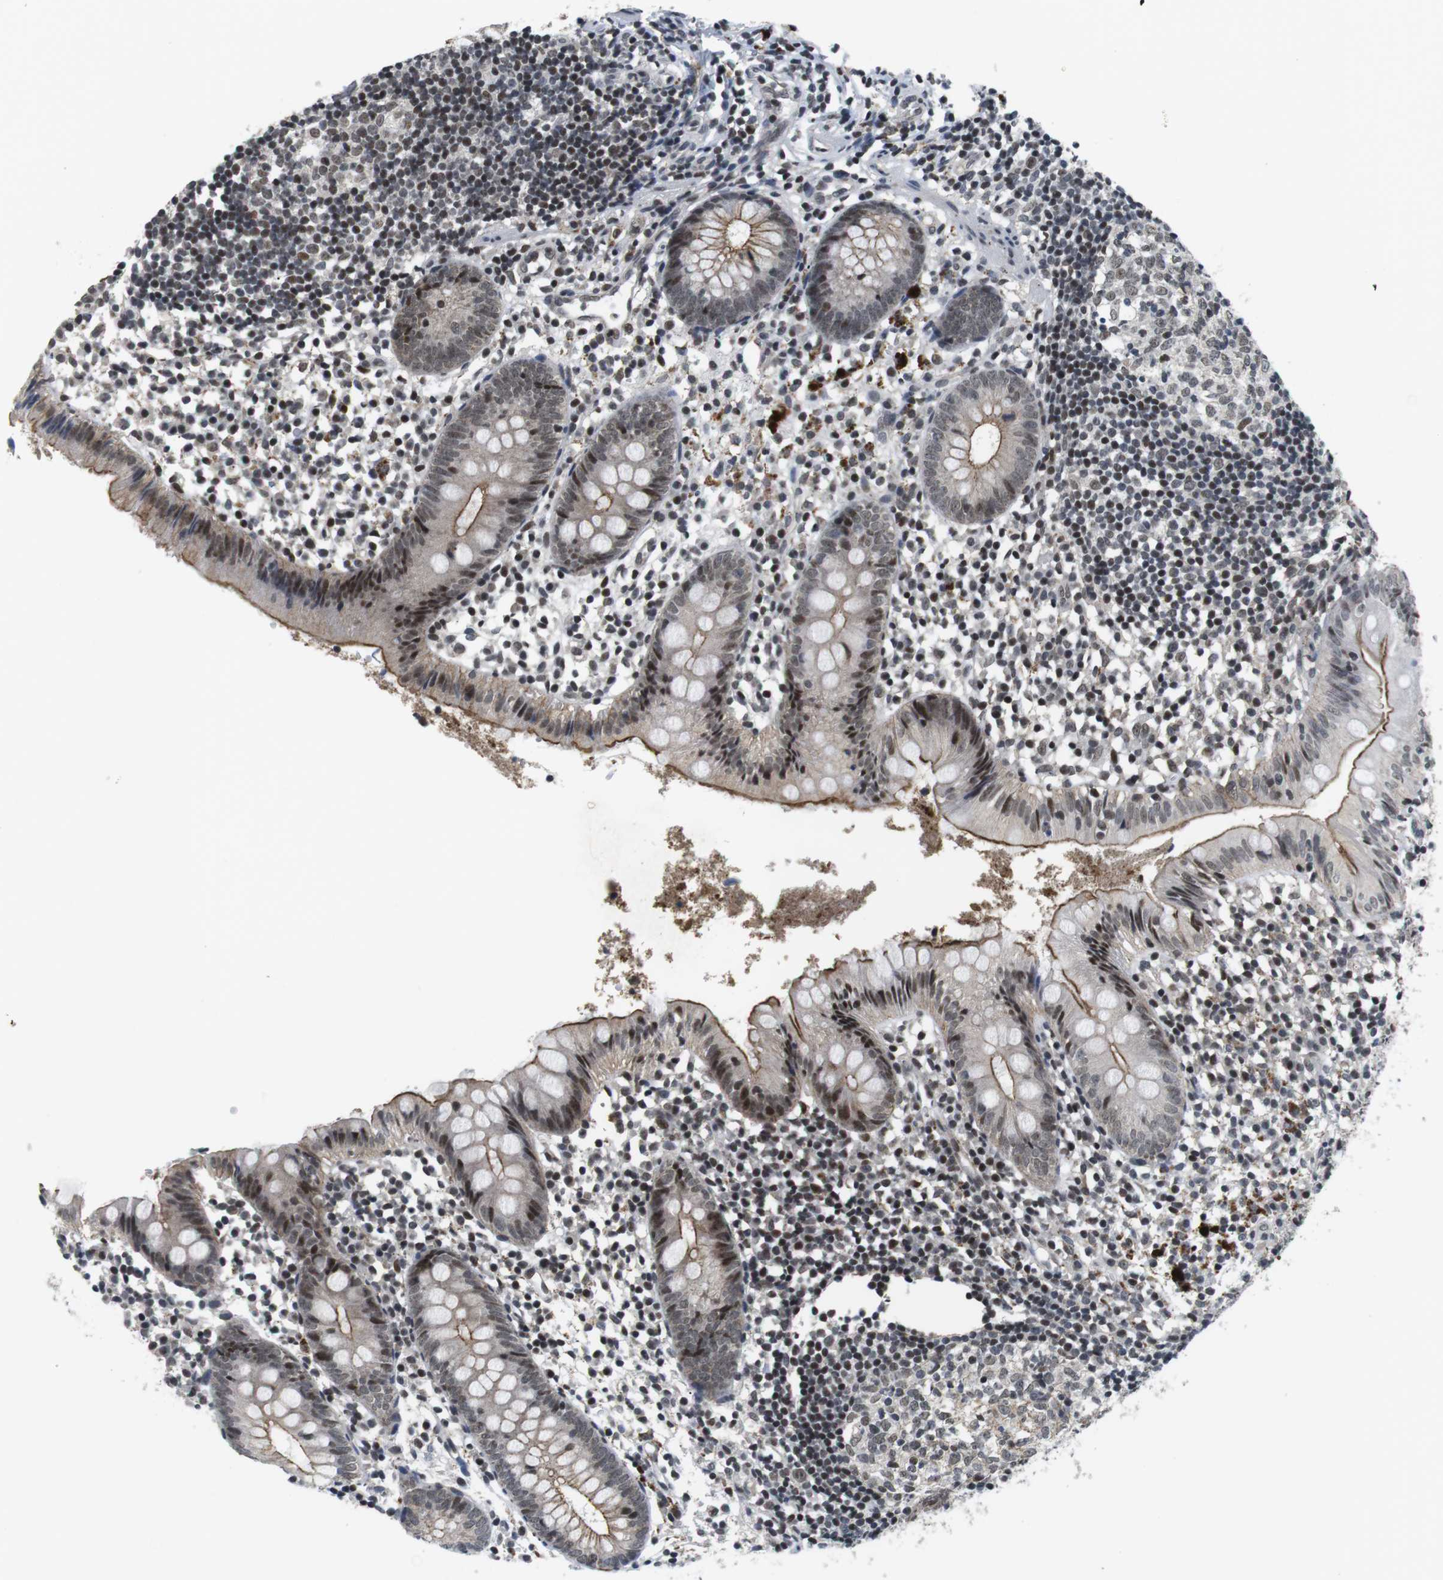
{"staining": {"intensity": "moderate", "quantity": "25%-75%", "location": "cytoplasmic/membranous,nuclear"}, "tissue": "appendix", "cell_type": "Glandular cells", "image_type": "normal", "snomed": [{"axis": "morphology", "description": "Normal tissue, NOS"}, {"axis": "topography", "description": "Appendix"}], "caption": "Appendix stained with immunohistochemistry (IHC) reveals moderate cytoplasmic/membranous,nuclear expression in about 25%-75% of glandular cells.", "gene": "NECTIN1", "patient": {"sex": "female", "age": 20}}